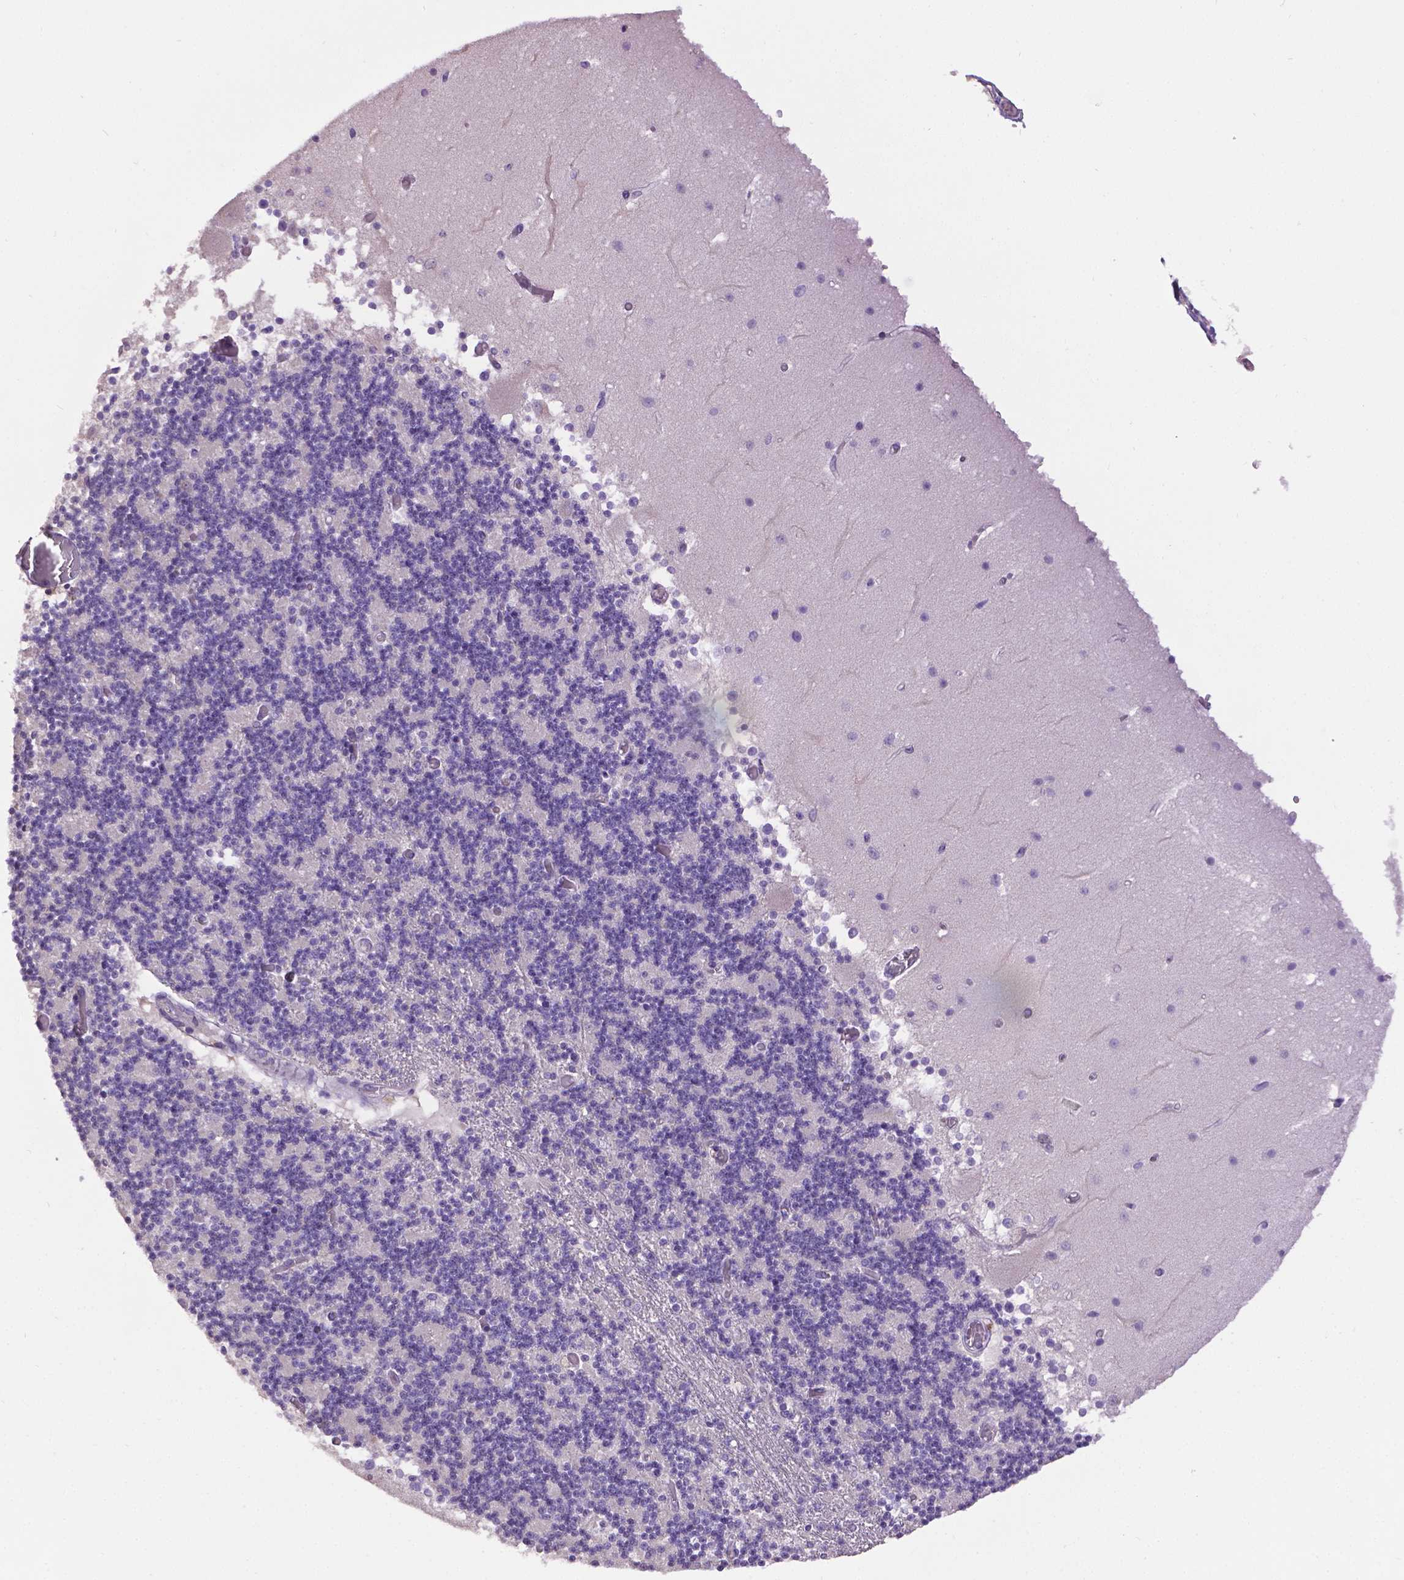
{"staining": {"intensity": "negative", "quantity": "none", "location": "none"}, "tissue": "cerebellum", "cell_type": "Cells in granular layer", "image_type": "normal", "snomed": [{"axis": "morphology", "description": "Normal tissue, NOS"}, {"axis": "topography", "description": "Cerebellum"}], "caption": "Protein analysis of normal cerebellum demonstrates no significant positivity in cells in granular layer.", "gene": "CPM", "patient": {"sex": "female", "age": 28}}